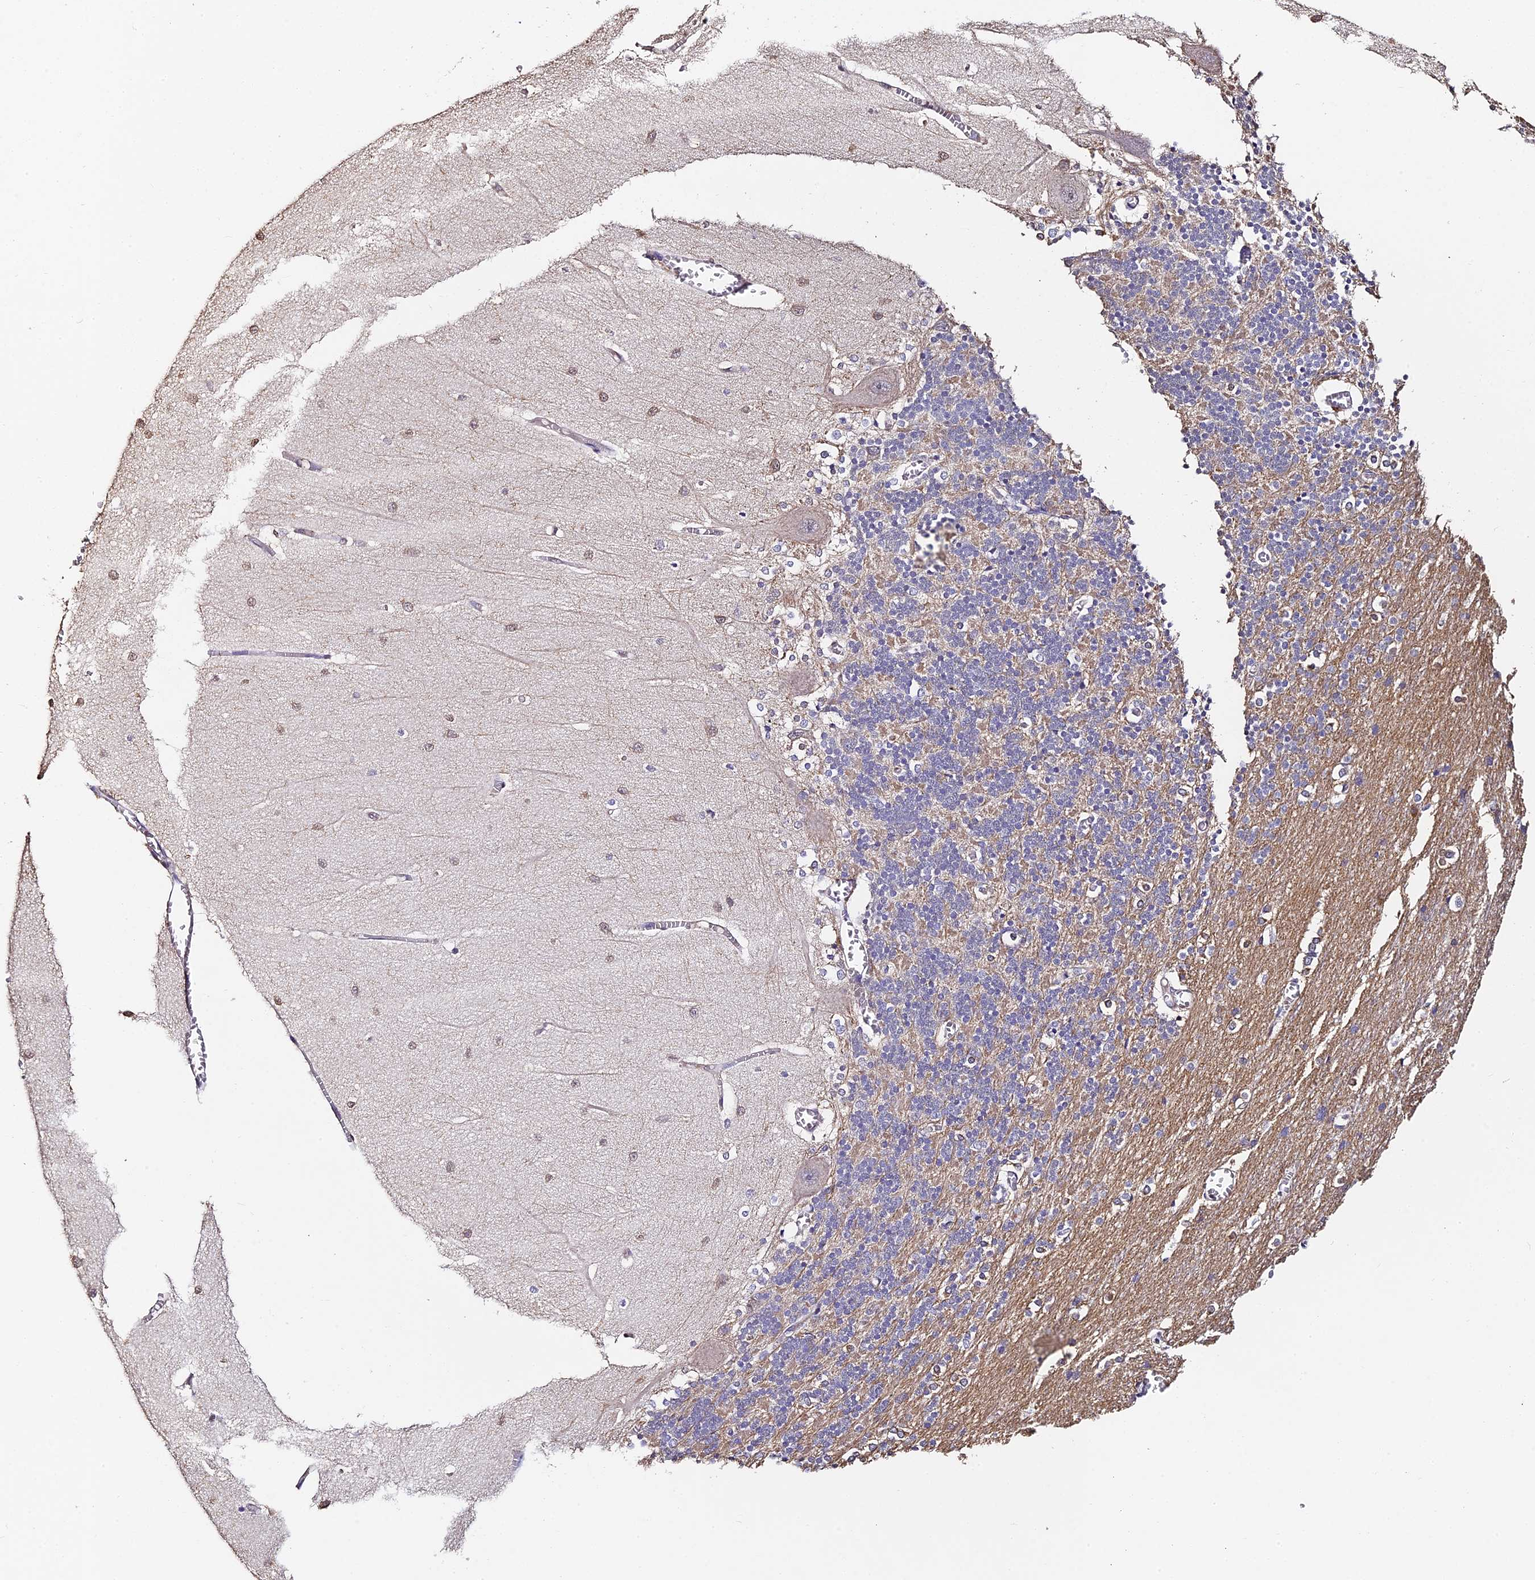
{"staining": {"intensity": "weak", "quantity": "25%-75%", "location": "cytoplasmic/membranous"}, "tissue": "cerebellum", "cell_type": "Cells in granular layer", "image_type": "normal", "snomed": [{"axis": "morphology", "description": "Normal tissue, NOS"}, {"axis": "topography", "description": "Cerebellum"}], "caption": "Immunohistochemistry (DAB (3,3'-diaminobenzidine)) staining of normal cerebellum displays weak cytoplasmic/membranous protein expression in about 25%-75% of cells in granular layer. (DAB = brown stain, brightfield microscopy at high magnification).", "gene": "SLC11A1", "patient": {"sex": "male", "age": 37}}